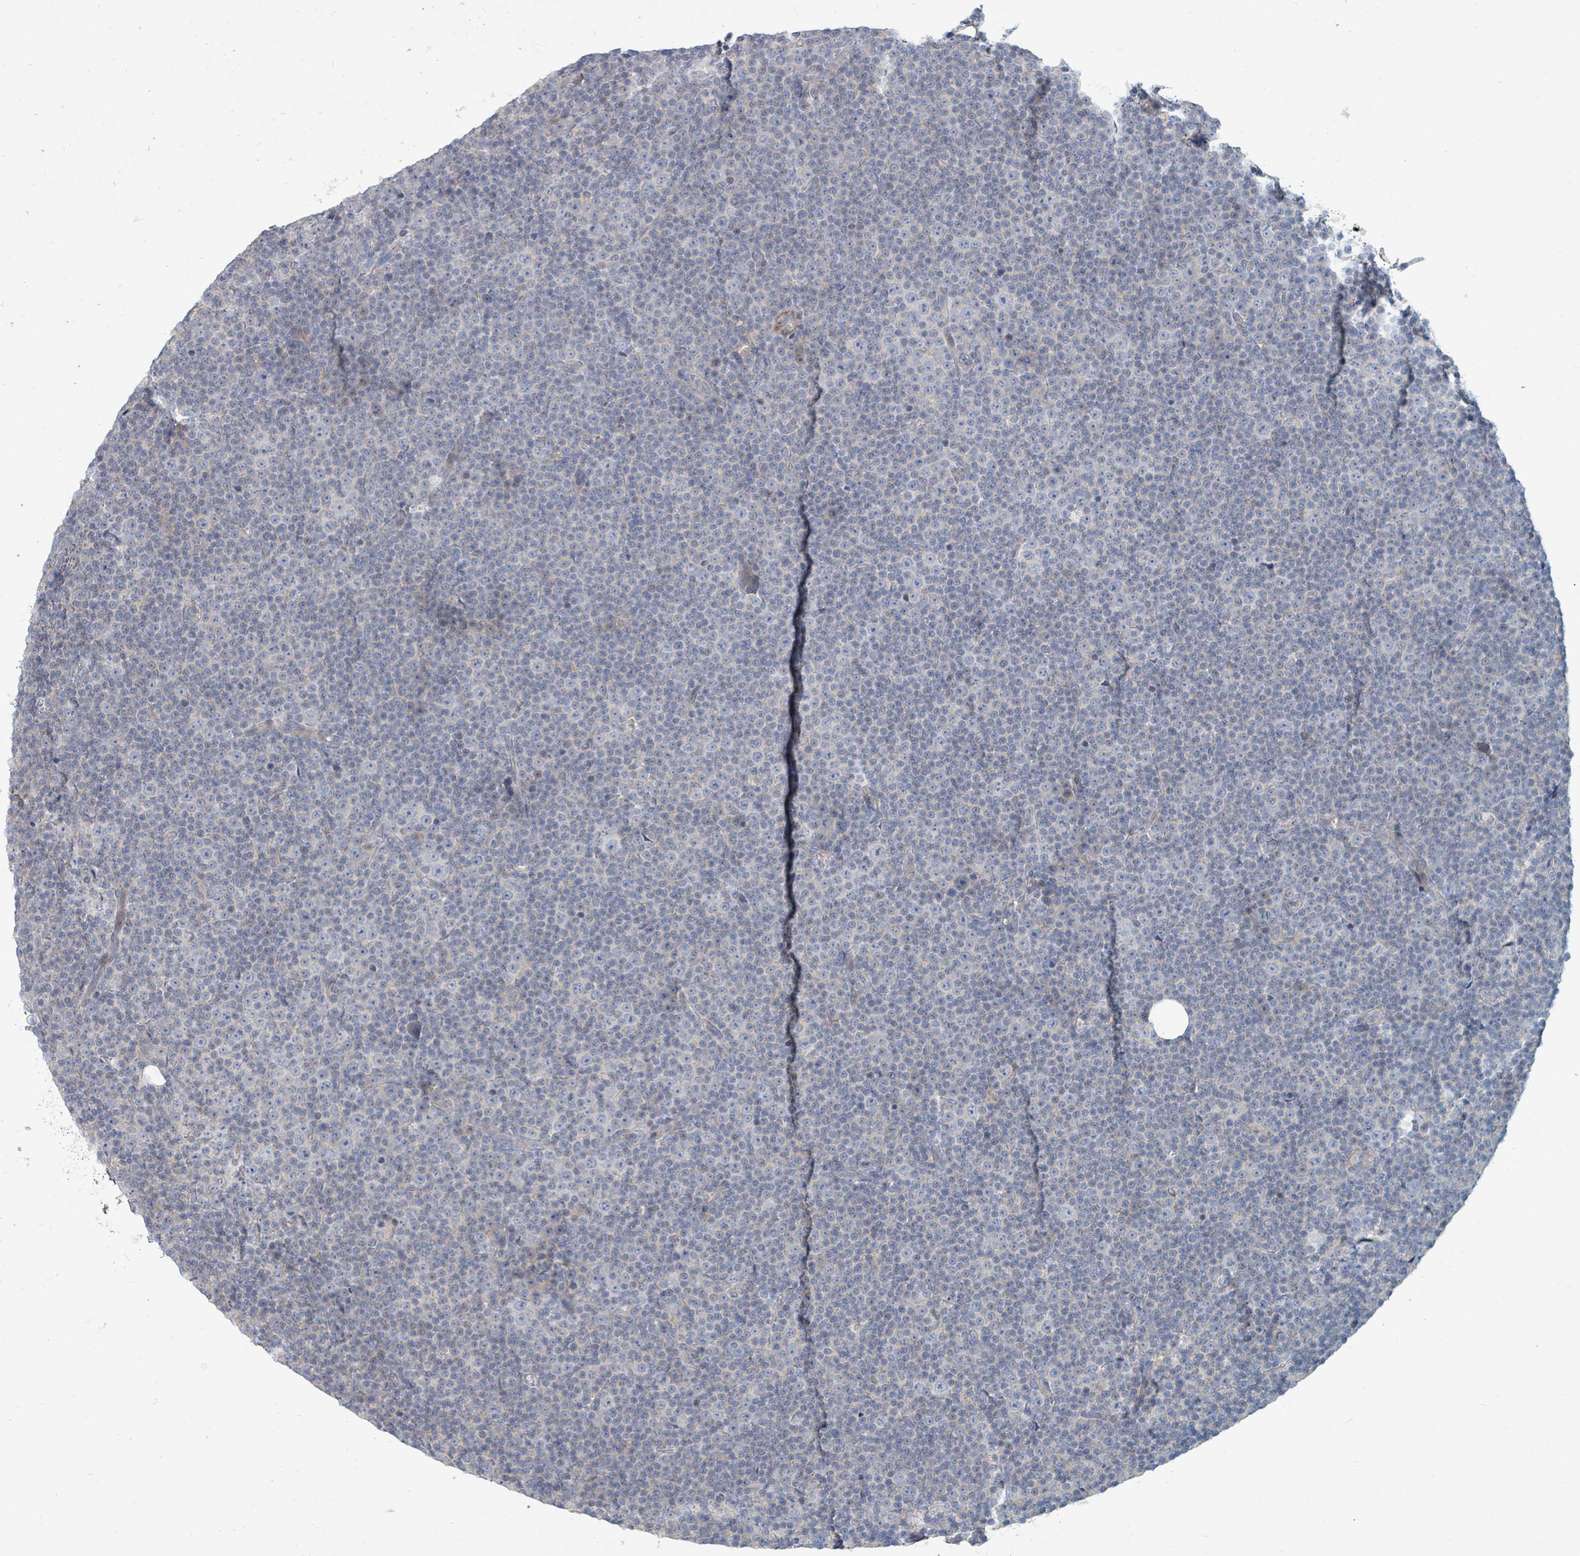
{"staining": {"intensity": "negative", "quantity": "none", "location": "none"}, "tissue": "lymphoma", "cell_type": "Tumor cells", "image_type": "cancer", "snomed": [{"axis": "morphology", "description": "Malignant lymphoma, non-Hodgkin's type, Low grade"}, {"axis": "topography", "description": "Lymph node"}], "caption": "Image shows no significant protein expression in tumor cells of malignant lymphoma, non-Hodgkin's type (low-grade).", "gene": "ARGFX", "patient": {"sex": "female", "age": 67}}